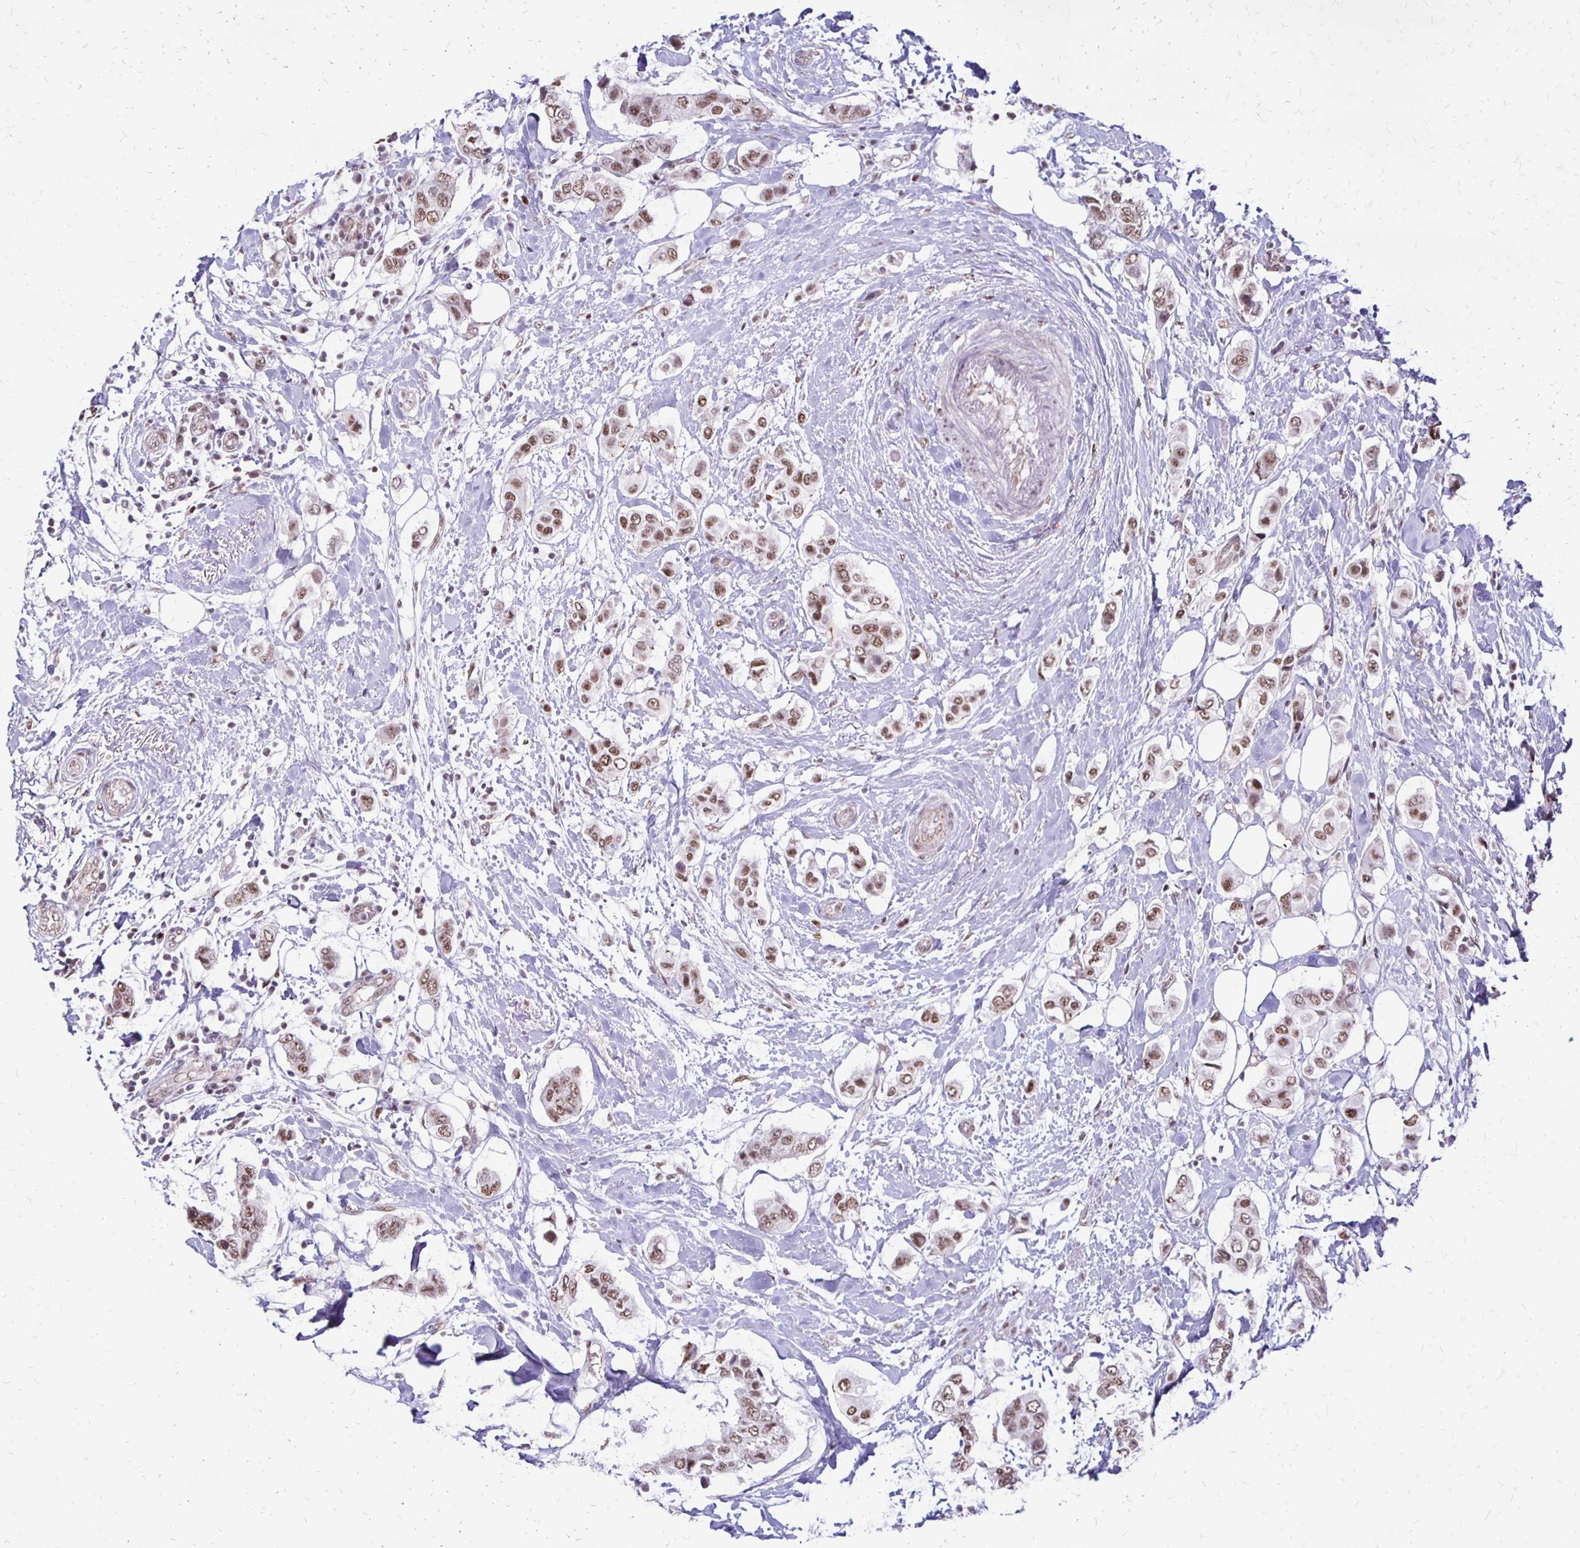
{"staining": {"intensity": "moderate", "quantity": ">75%", "location": "nuclear"}, "tissue": "breast cancer", "cell_type": "Tumor cells", "image_type": "cancer", "snomed": [{"axis": "morphology", "description": "Lobular carcinoma"}, {"axis": "topography", "description": "Breast"}], "caption": "Brown immunohistochemical staining in breast lobular carcinoma shows moderate nuclear expression in about >75% of tumor cells.", "gene": "DDB2", "patient": {"sex": "female", "age": 51}}